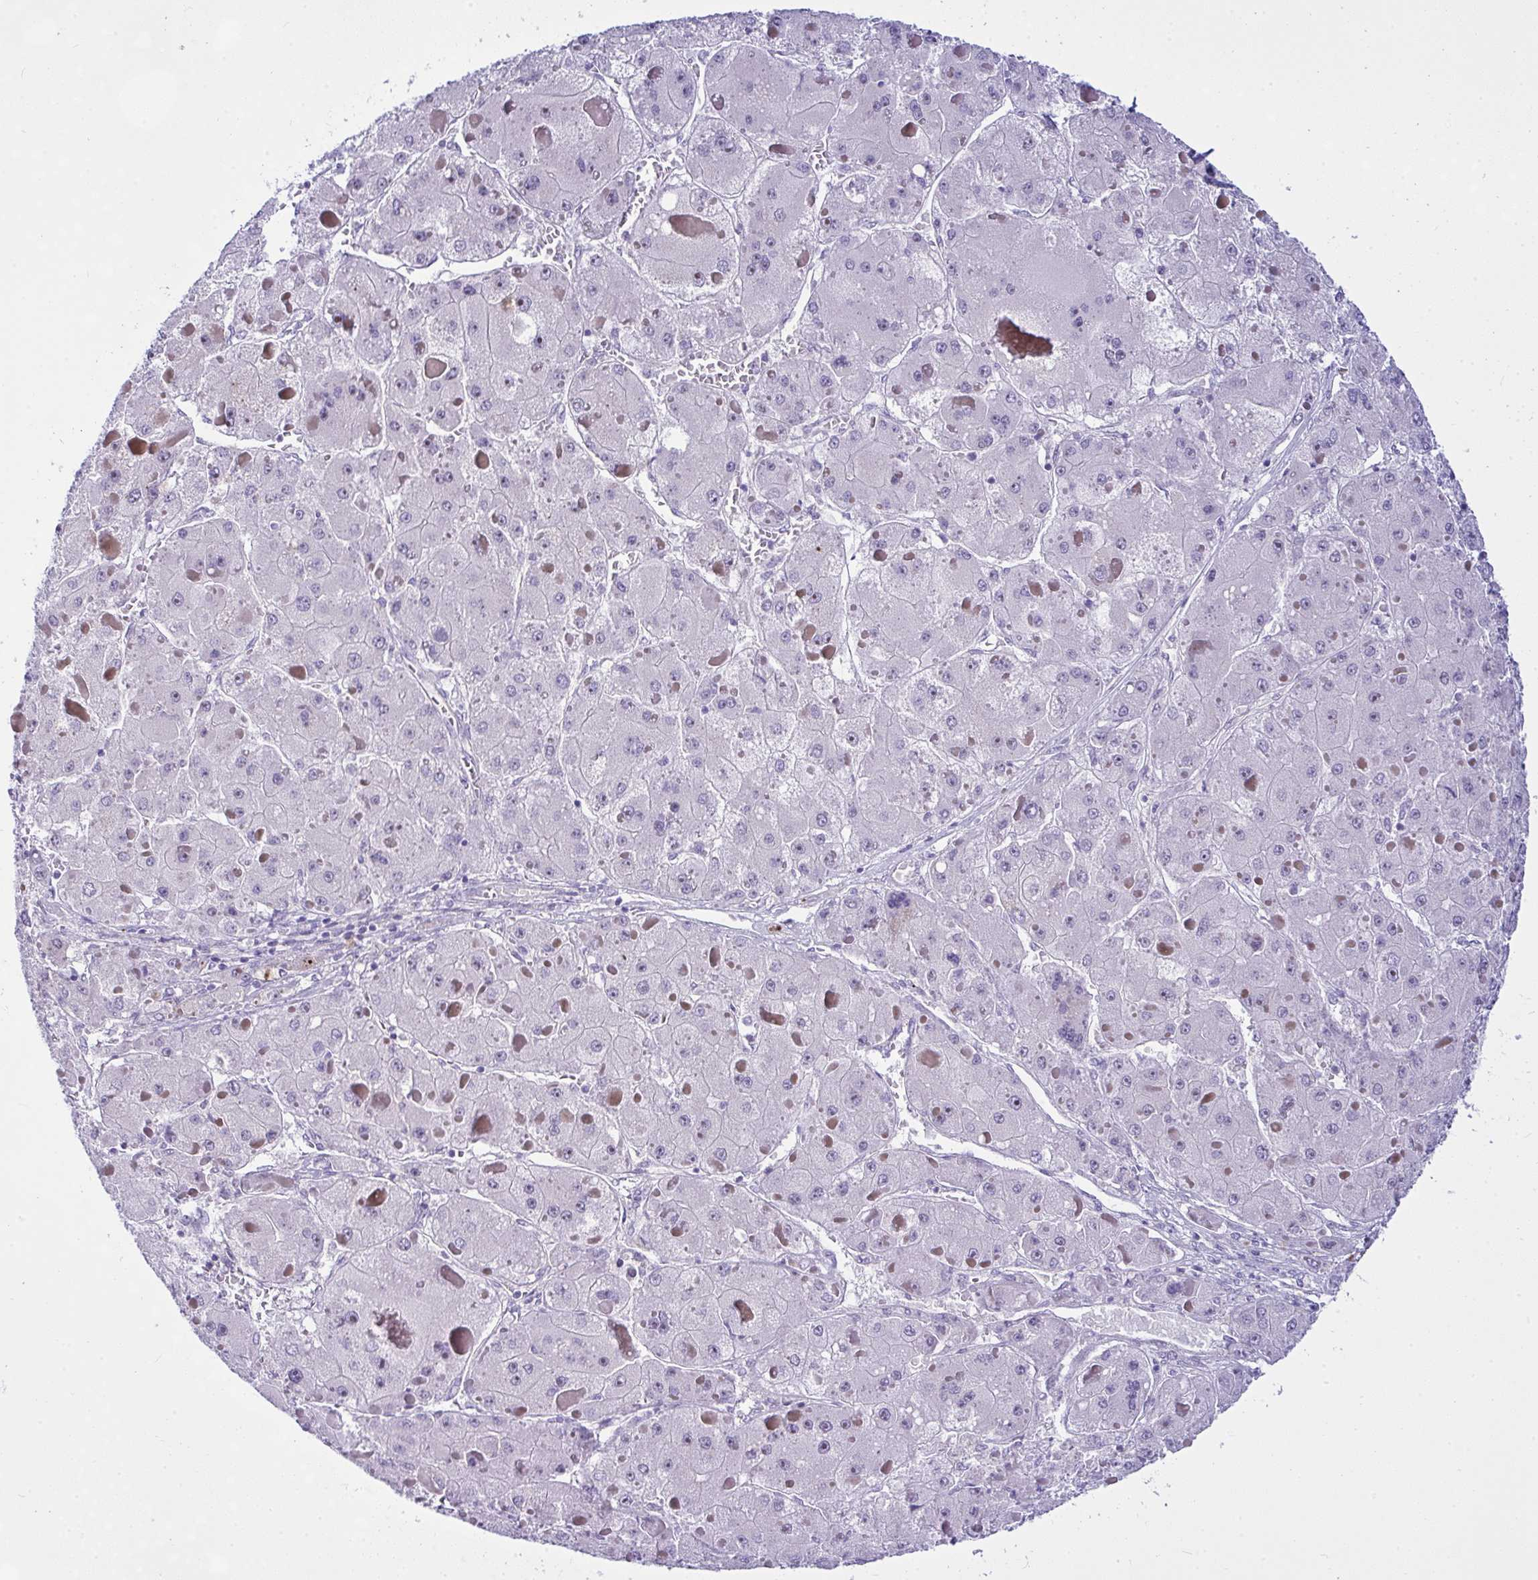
{"staining": {"intensity": "negative", "quantity": "none", "location": "none"}, "tissue": "liver cancer", "cell_type": "Tumor cells", "image_type": "cancer", "snomed": [{"axis": "morphology", "description": "Carcinoma, Hepatocellular, NOS"}, {"axis": "topography", "description": "Liver"}], "caption": "Tumor cells are negative for brown protein staining in hepatocellular carcinoma (liver).", "gene": "NFXL1", "patient": {"sex": "female", "age": 73}}